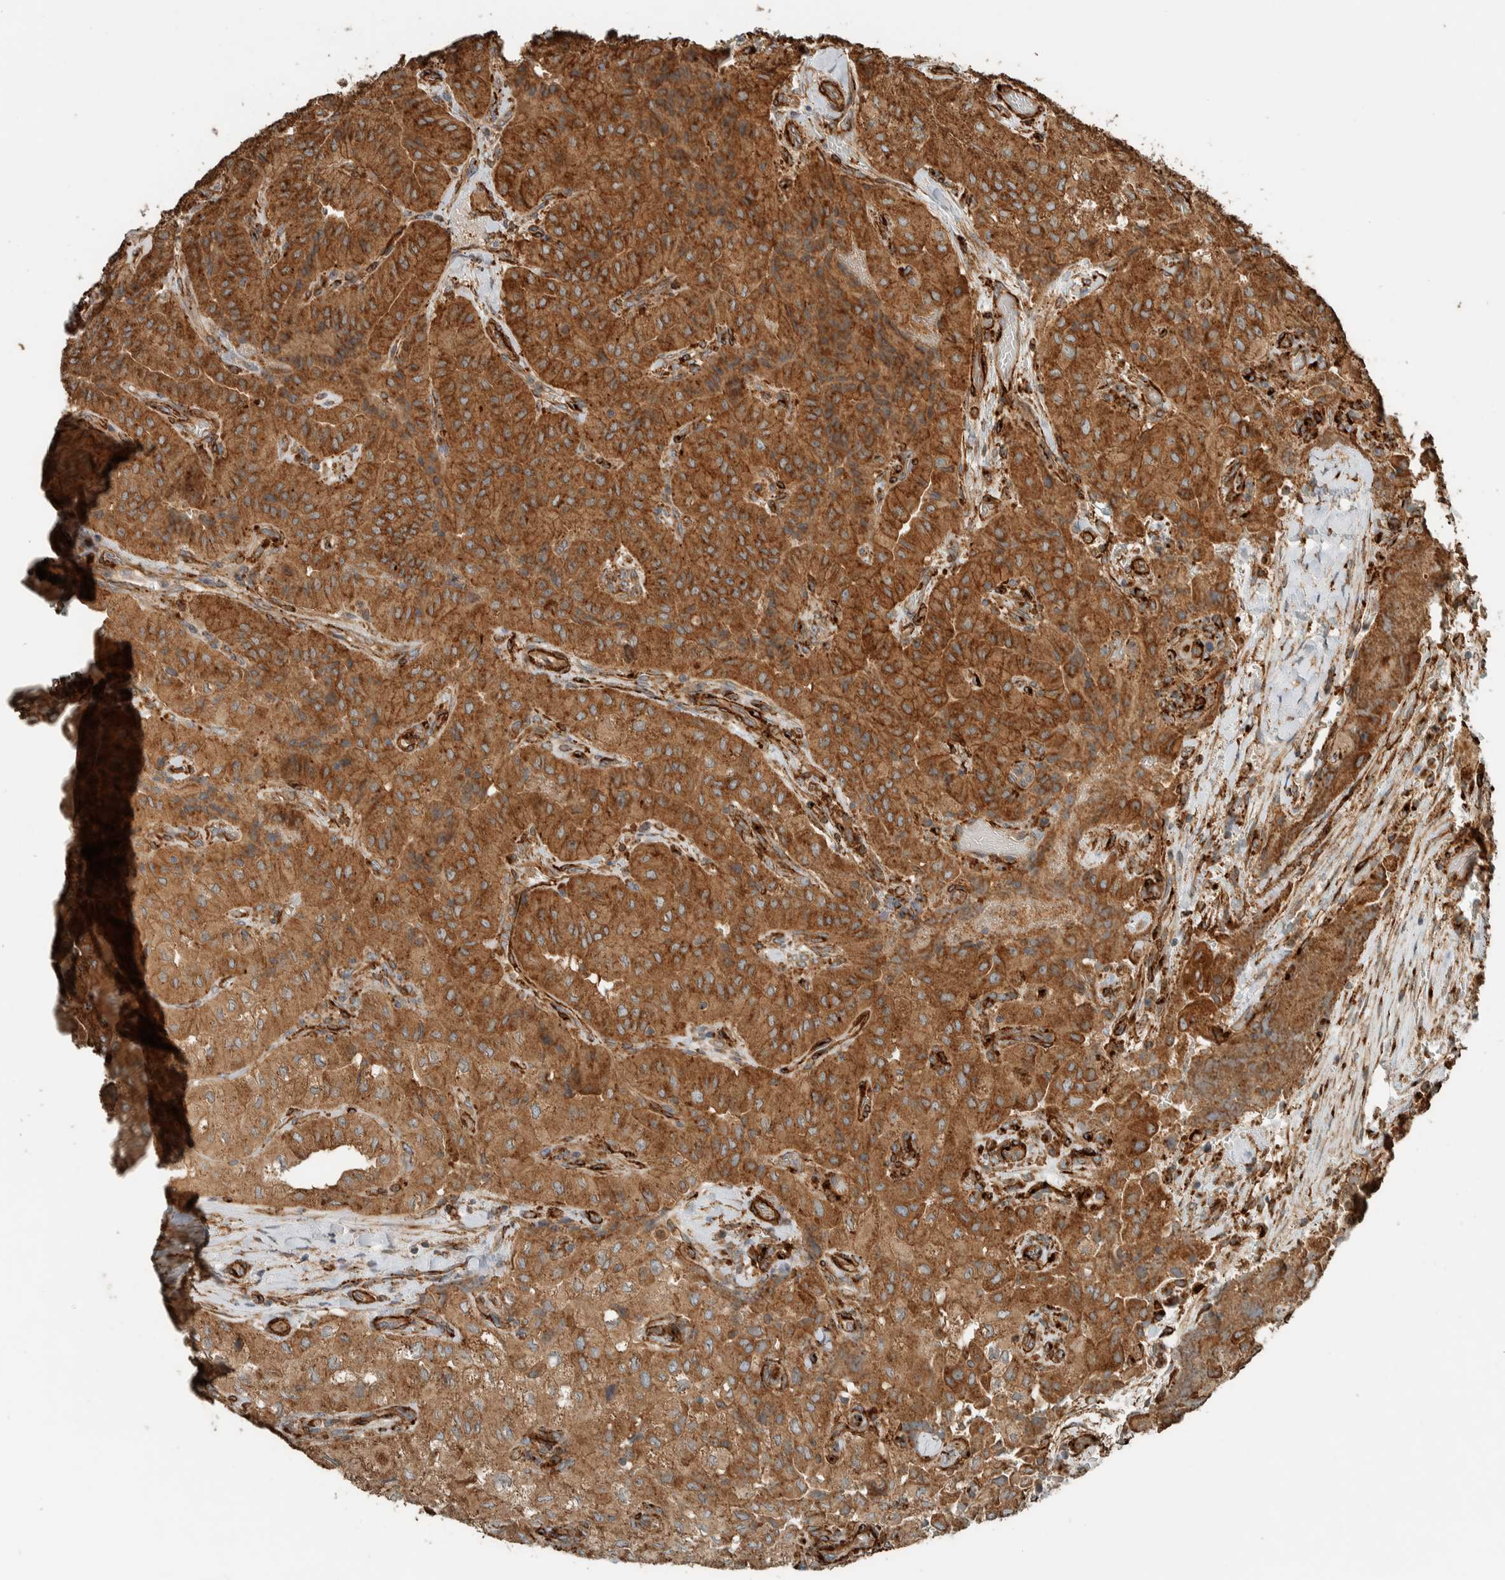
{"staining": {"intensity": "strong", "quantity": ">75%", "location": "cytoplasmic/membranous"}, "tissue": "thyroid cancer", "cell_type": "Tumor cells", "image_type": "cancer", "snomed": [{"axis": "morphology", "description": "Papillary adenocarcinoma, NOS"}, {"axis": "topography", "description": "Thyroid gland"}], "caption": "Strong cytoplasmic/membranous protein staining is present in about >75% of tumor cells in thyroid cancer. (Stains: DAB in brown, nuclei in blue, Microscopy: brightfield microscopy at high magnification).", "gene": "EXOC7", "patient": {"sex": "female", "age": 59}}